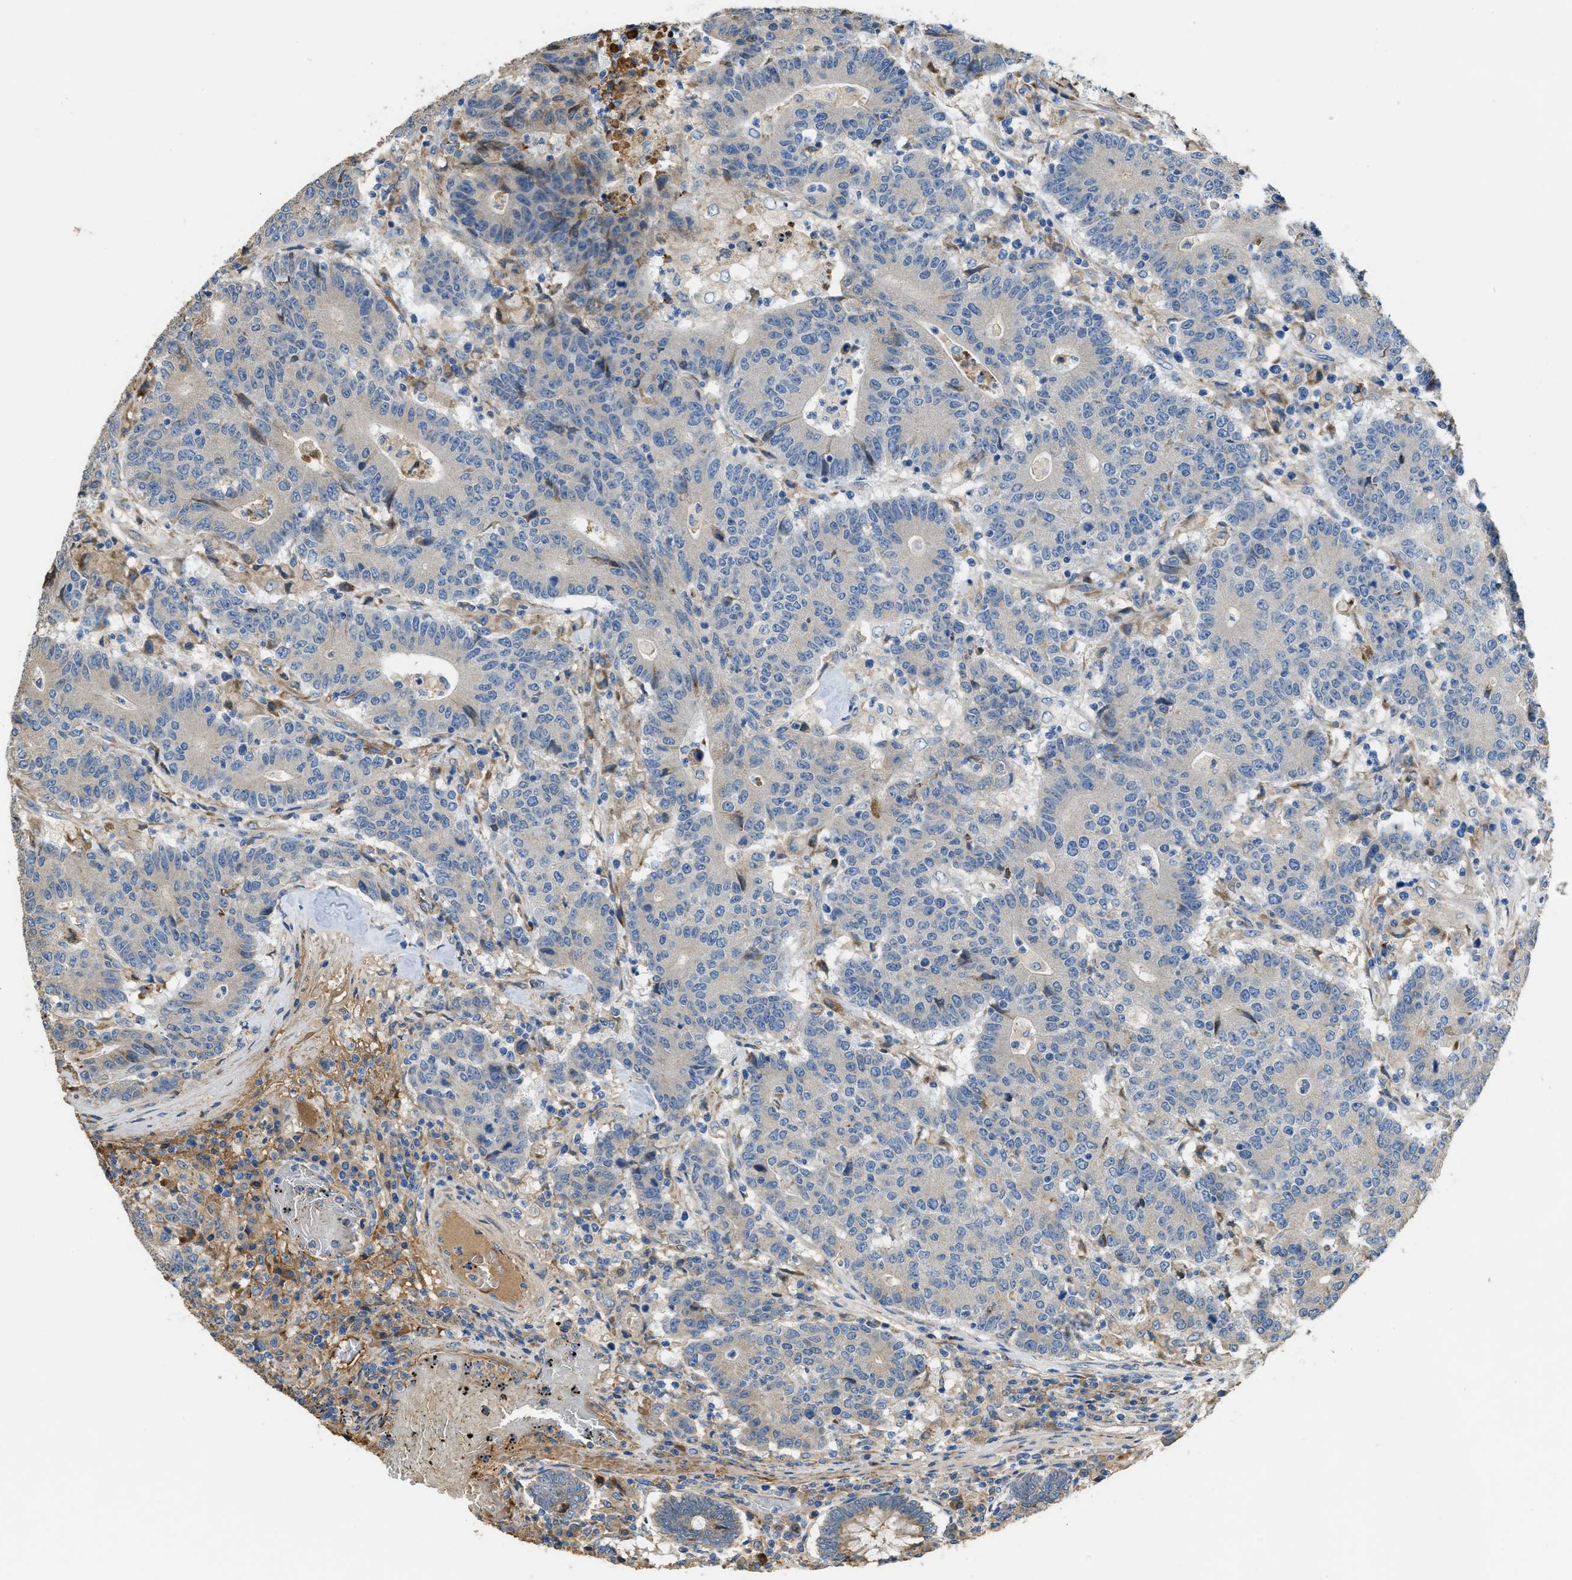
{"staining": {"intensity": "negative", "quantity": "none", "location": "none"}, "tissue": "colorectal cancer", "cell_type": "Tumor cells", "image_type": "cancer", "snomed": [{"axis": "morphology", "description": "Normal tissue, NOS"}, {"axis": "morphology", "description": "Adenocarcinoma, NOS"}, {"axis": "topography", "description": "Colon"}], "caption": "Human colorectal adenocarcinoma stained for a protein using immunohistochemistry (IHC) shows no staining in tumor cells.", "gene": "RIPK2", "patient": {"sex": "female", "age": 75}}